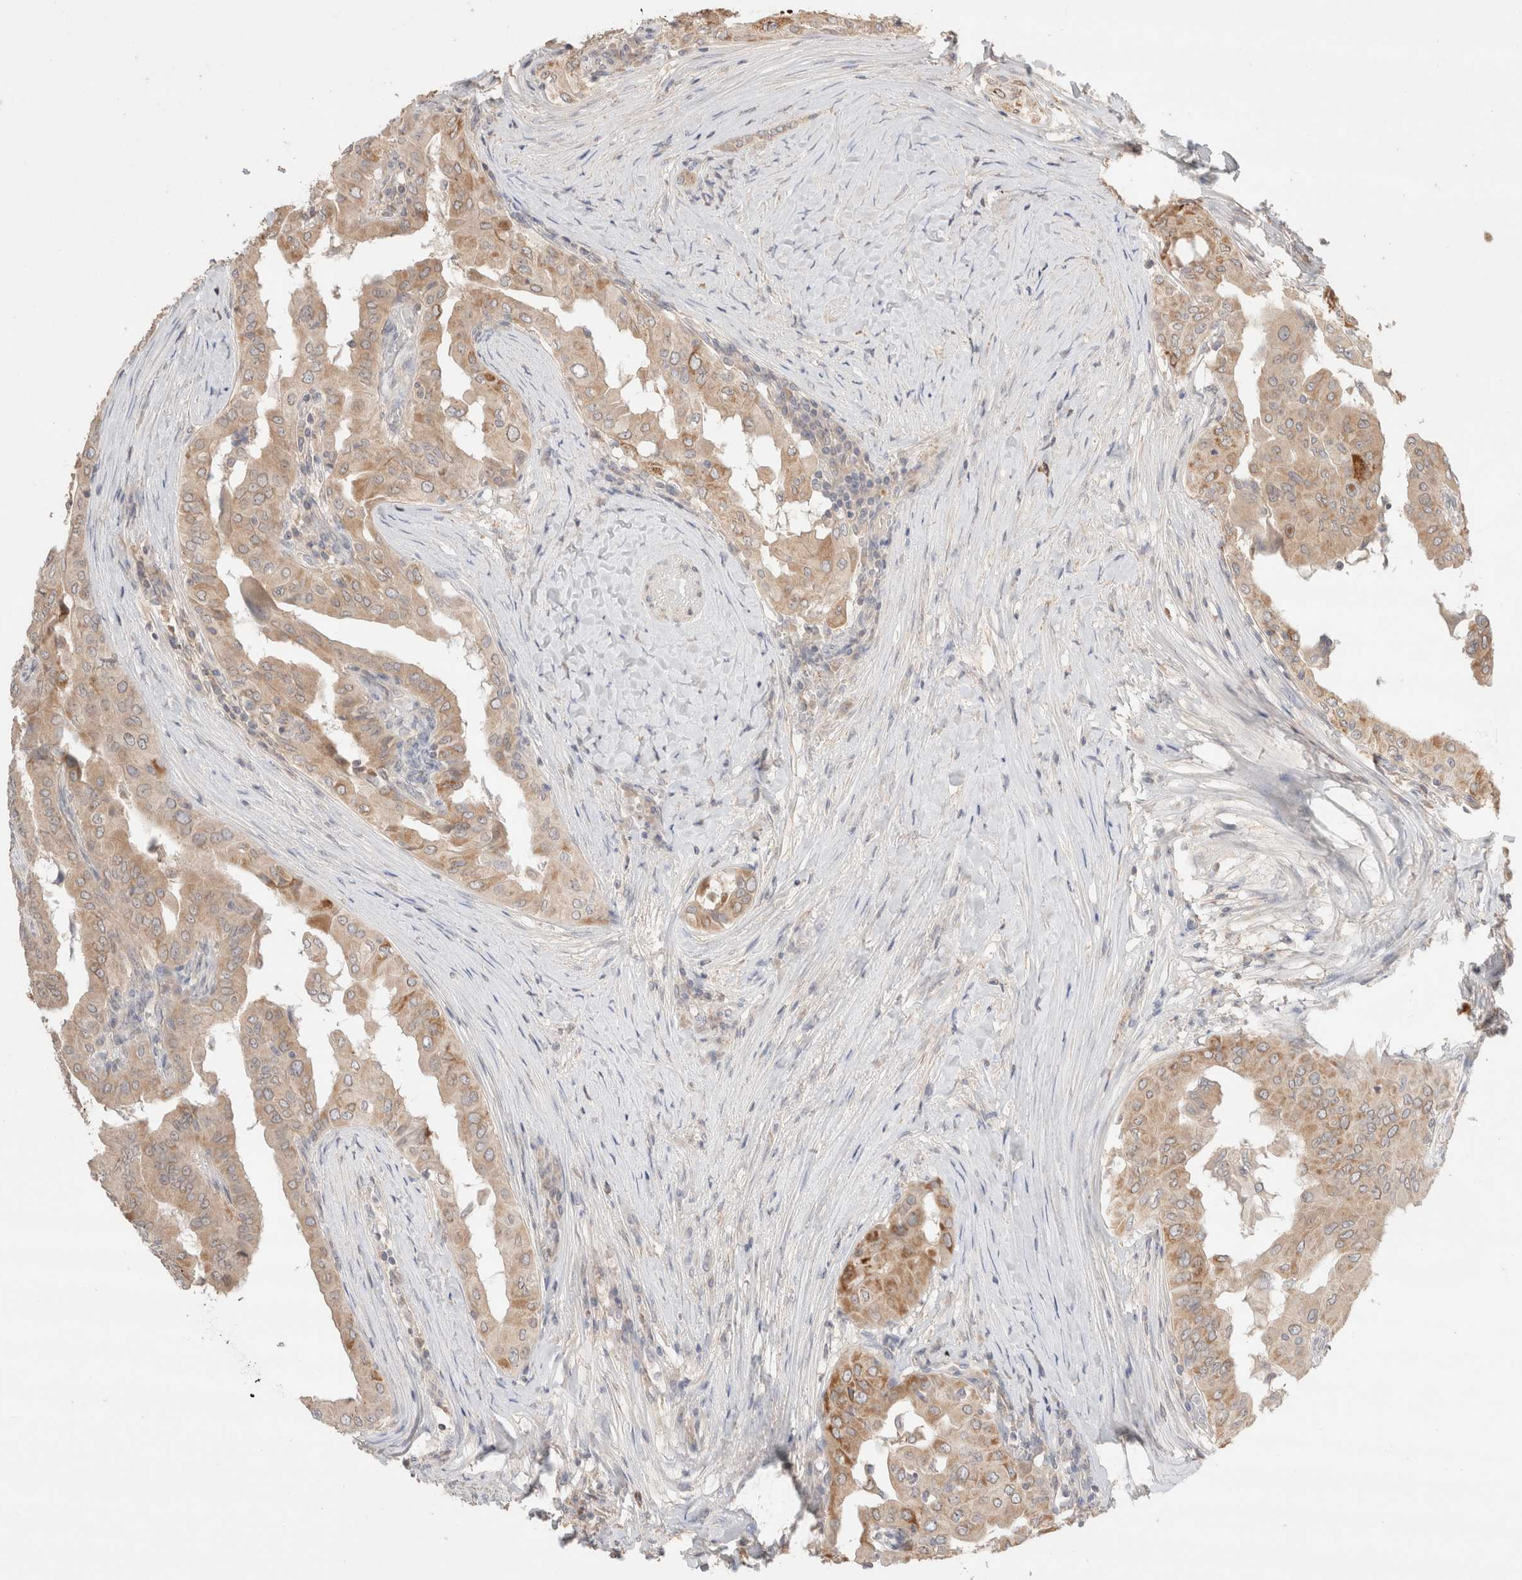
{"staining": {"intensity": "moderate", "quantity": ">75%", "location": "cytoplasmic/membranous"}, "tissue": "thyroid cancer", "cell_type": "Tumor cells", "image_type": "cancer", "snomed": [{"axis": "morphology", "description": "Papillary adenocarcinoma, NOS"}, {"axis": "topography", "description": "Thyroid gland"}], "caption": "There is medium levels of moderate cytoplasmic/membranous positivity in tumor cells of papillary adenocarcinoma (thyroid), as demonstrated by immunohistochemical staining (brown color).", "gene": "TRIM41", "patient": {"sex": "male", "age": 33}}